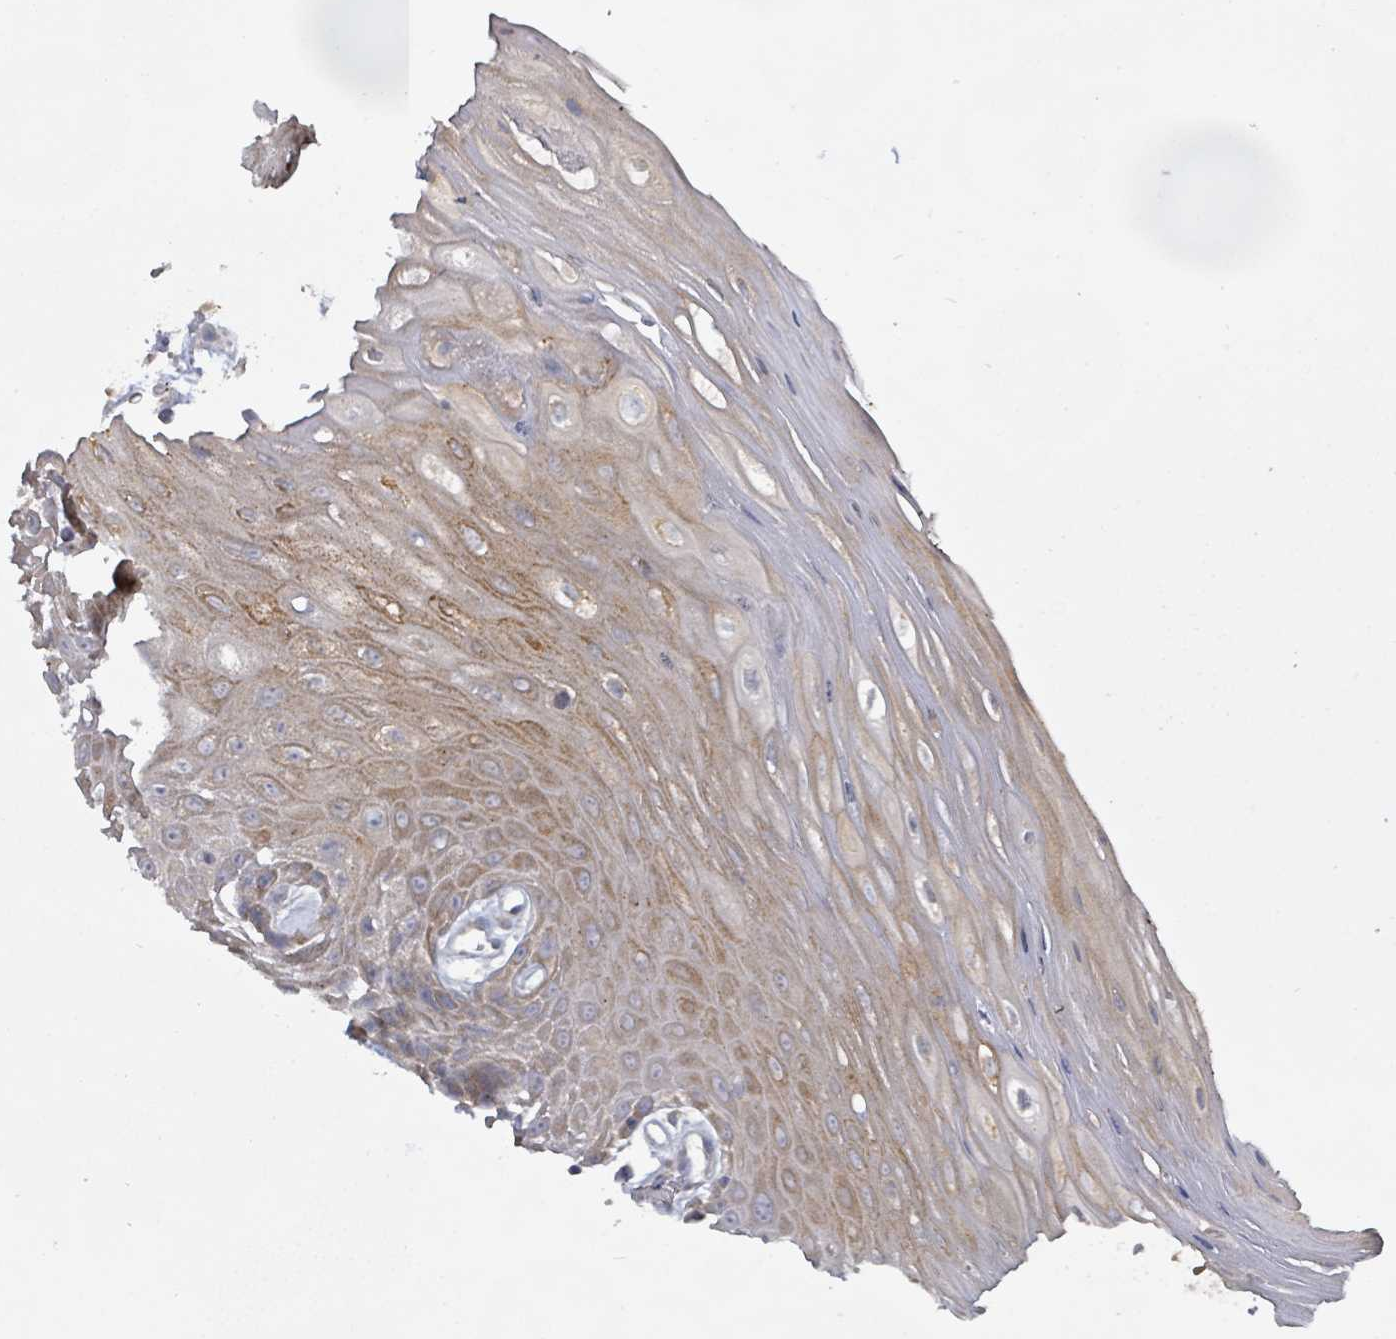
{"staining": {"intensity": "moderate", "quantity": ">75%", "location": "cytoplasmic/membranous"}, "tissue": "oral mucosa", "cell_type": "Squamous epithelial cells", "image_type": "normal", "snomed": [{"axis": "morphology", "description": "Normal tissue, NOS"}, {"axis": "topography", "description": "Oral tissue"}, {"axis": "topography", "description": "Tounge, NOS"}], "caption": "Immunohistochemical staining of benign human oral mucosa shows medium levels of moderate cytoplasmic/membranous staining in about >75% of squamous epithelial cells.", "gene": "KCNS2", "patient": {"sex": "female", "age": 59}}